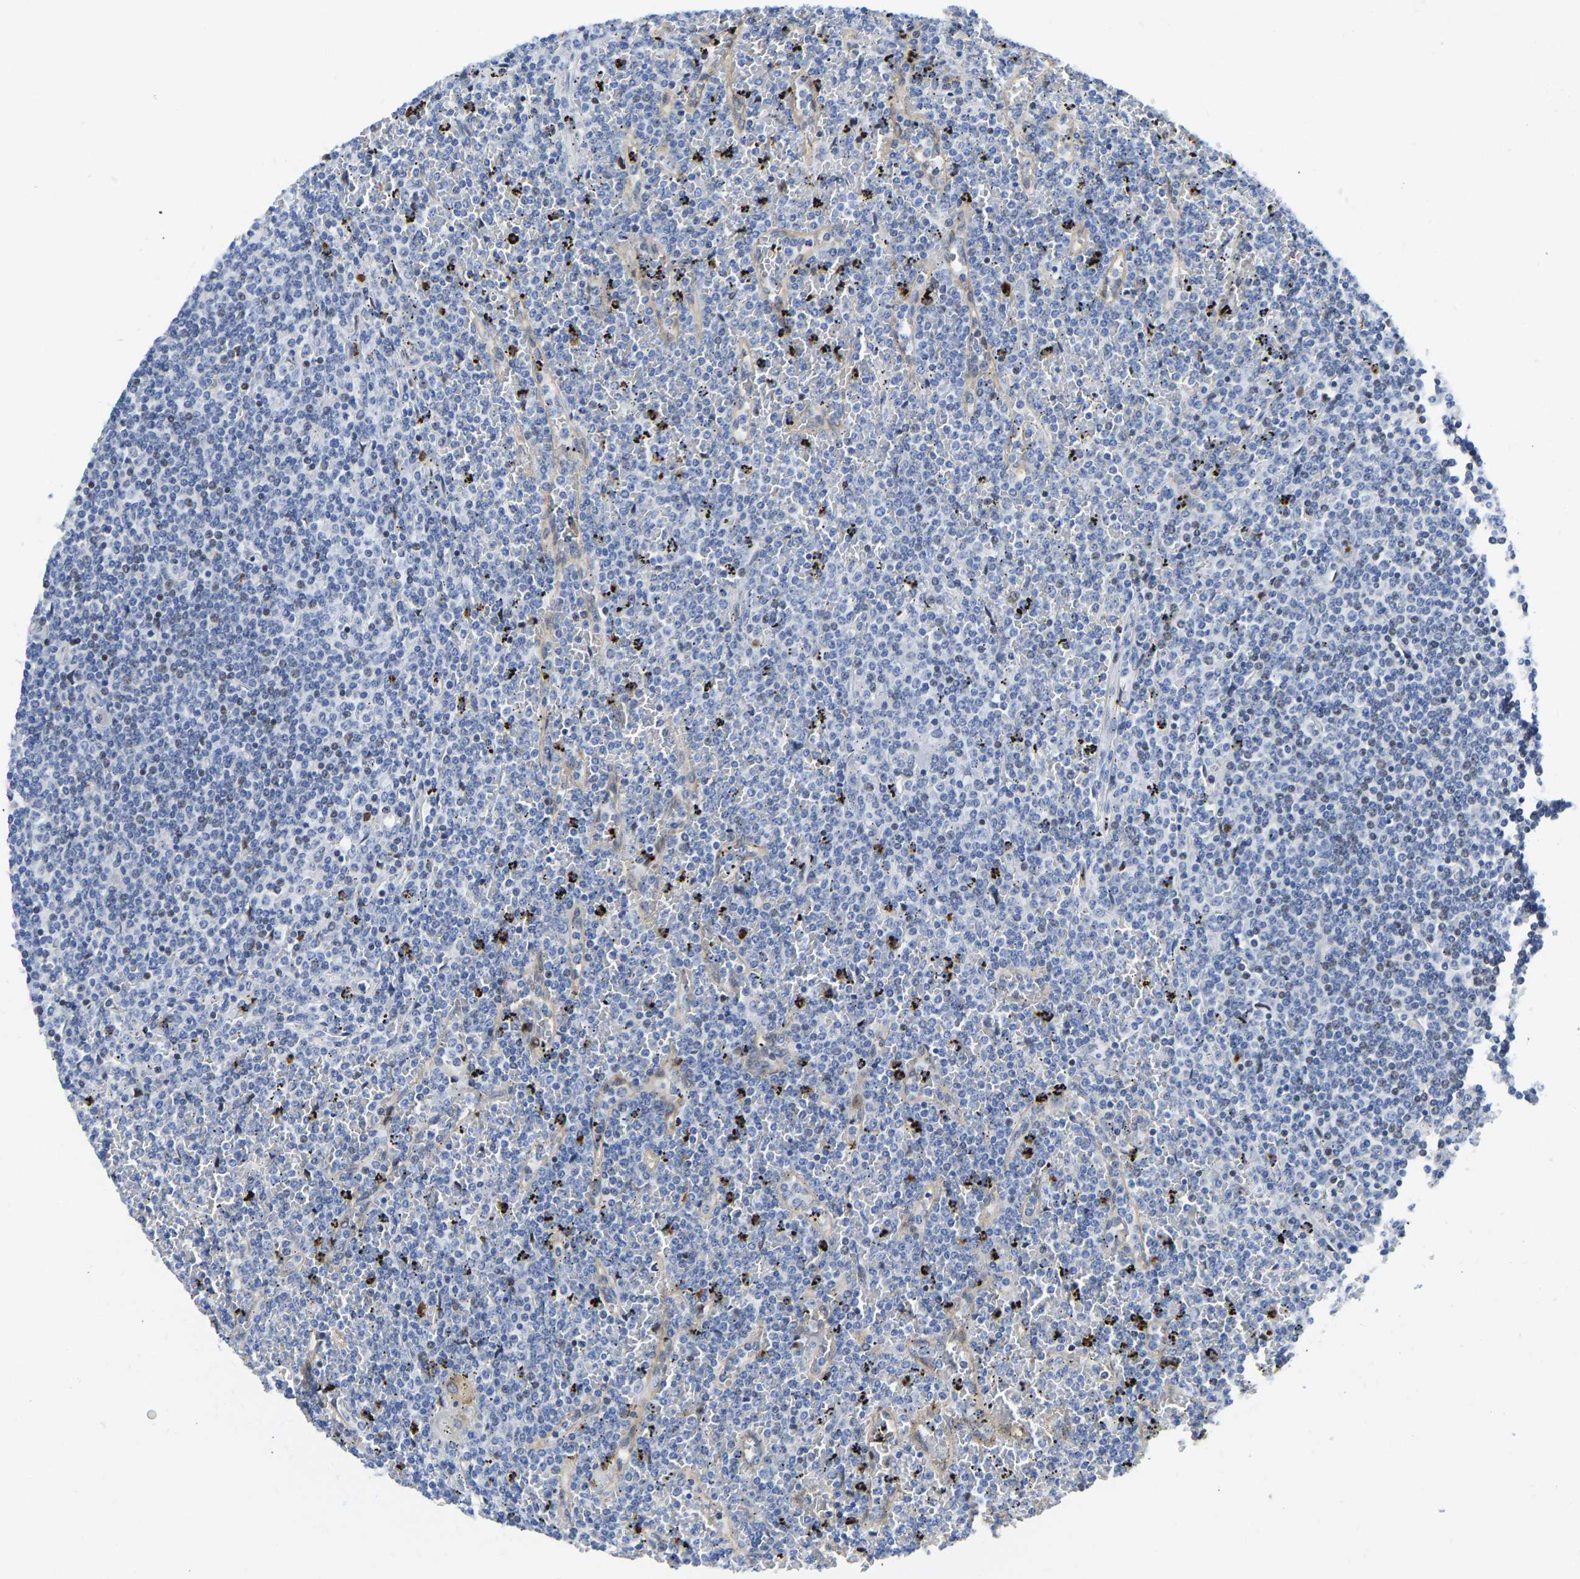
{"staining": {"intensity": "negative", "quantity": "none", "location": "none"}, "tissue": "lymphoma", "cell_type": "Tumor cells", "image_type": "cancer", "snomed": [{"axis": "morphology", "description": "Malignant lymphoma, non-Hodgkin's type, Low grade"}, {"axis": "topography", "description": "Spleen"}], "caption": "Immunohistochemistry micrograph of lymphoma stained for a protein (brown), which exhibits no expression in tumor cells. (DAB immunohistochemistry, high magnification).", "gene": "HDAC5", "patient": {"sex": "female", "age": 19}}